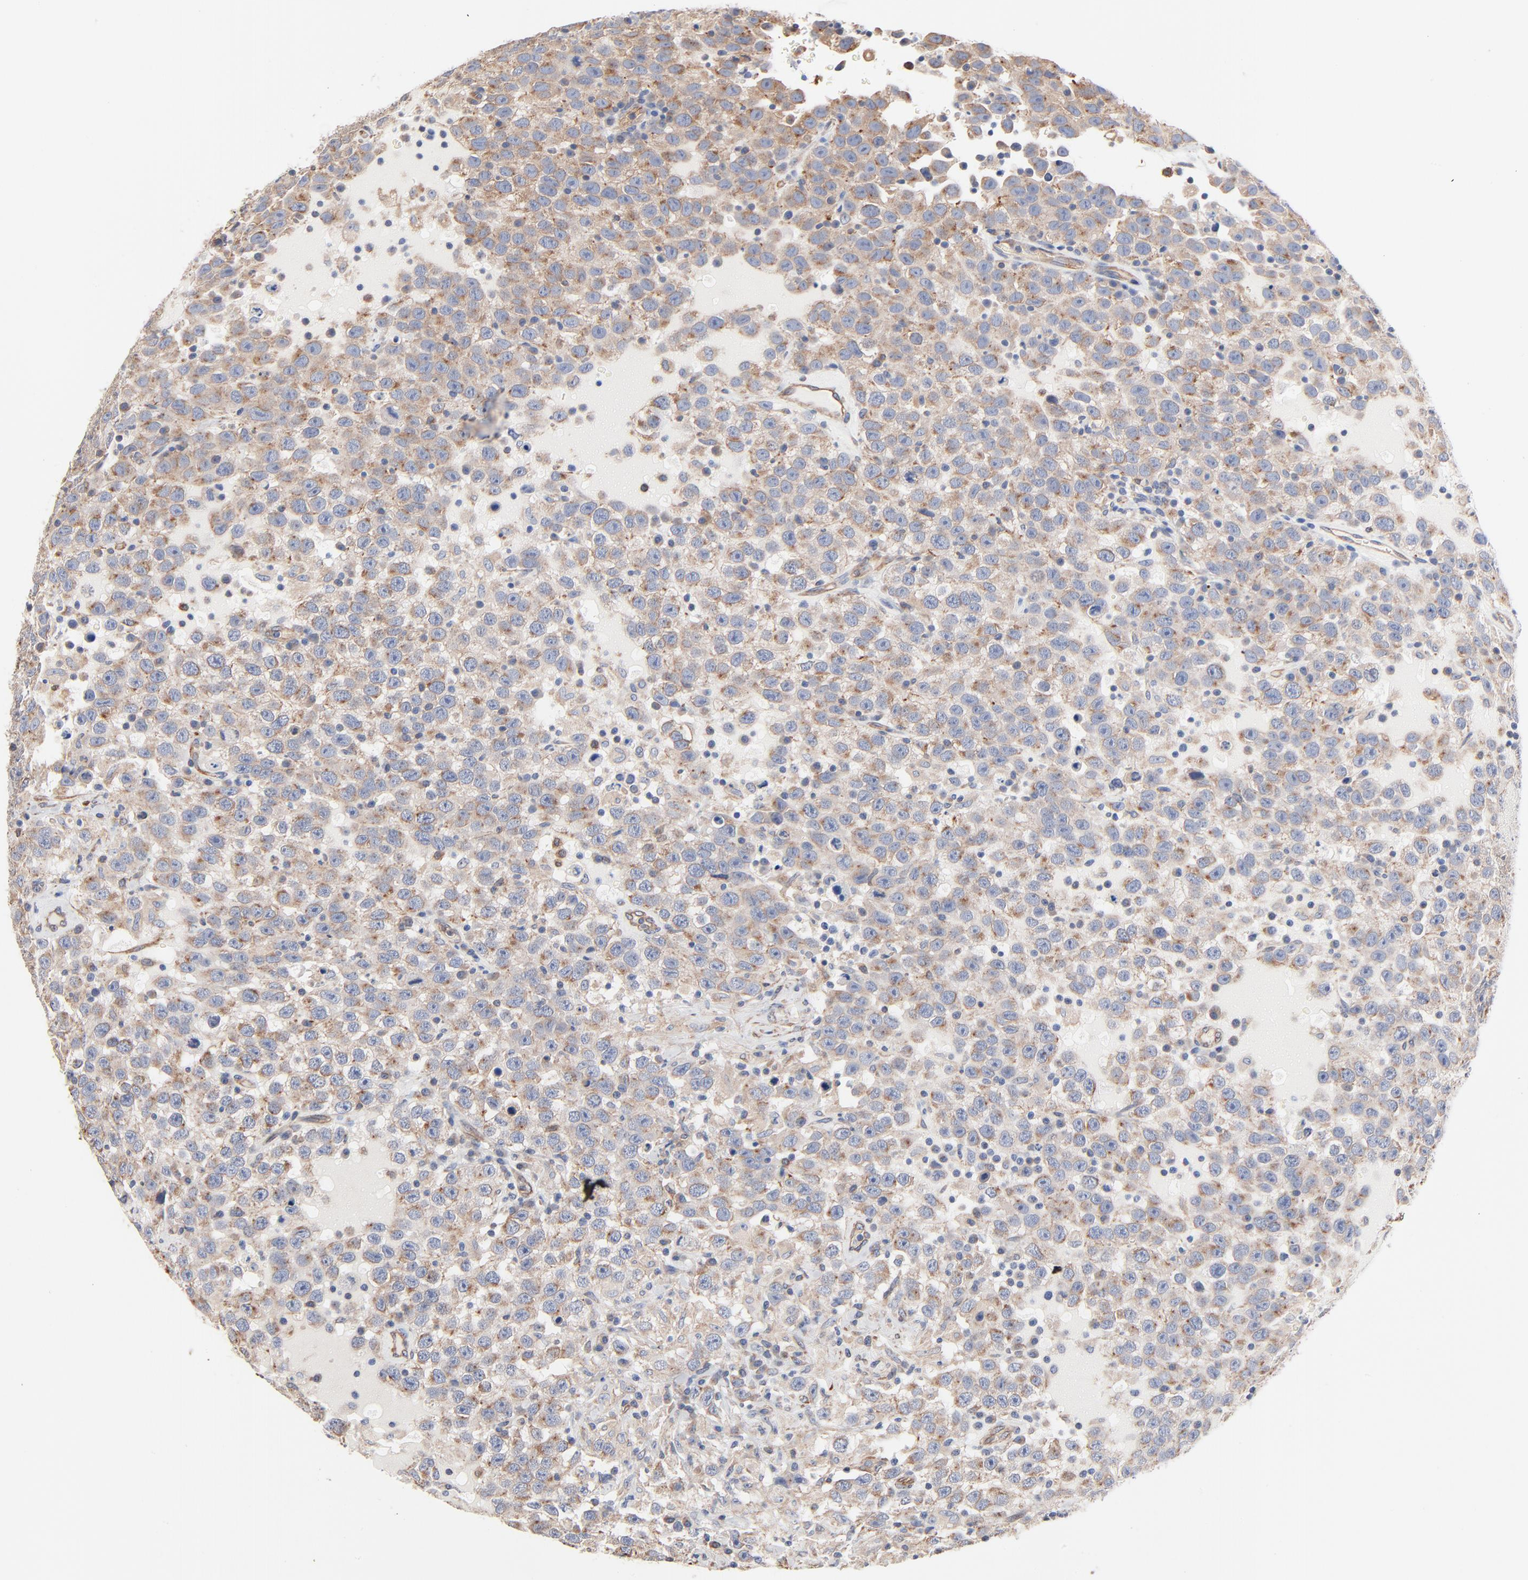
{"staining": {"intensity": "weak", "quantity": "25%-75%", "location": "cytoplasmic/membranous"}, "tissue": "testis cancer", "cell_type": "Tumor cells", "image_type": "cancer", "snomed": [{"axis": "morphology", "description": "Seminoma, NOS"}, {"axis": "topography", "description": "Testis"}], "caption": "There is low levels of weak cytoplasmic/membranous positivity in tumor cells of seminoma (testis), as demonstrated by immunohistochemical staining (brown color).", "gene": "ABCD4", "patient": {"sex": "male", "age": 41}}